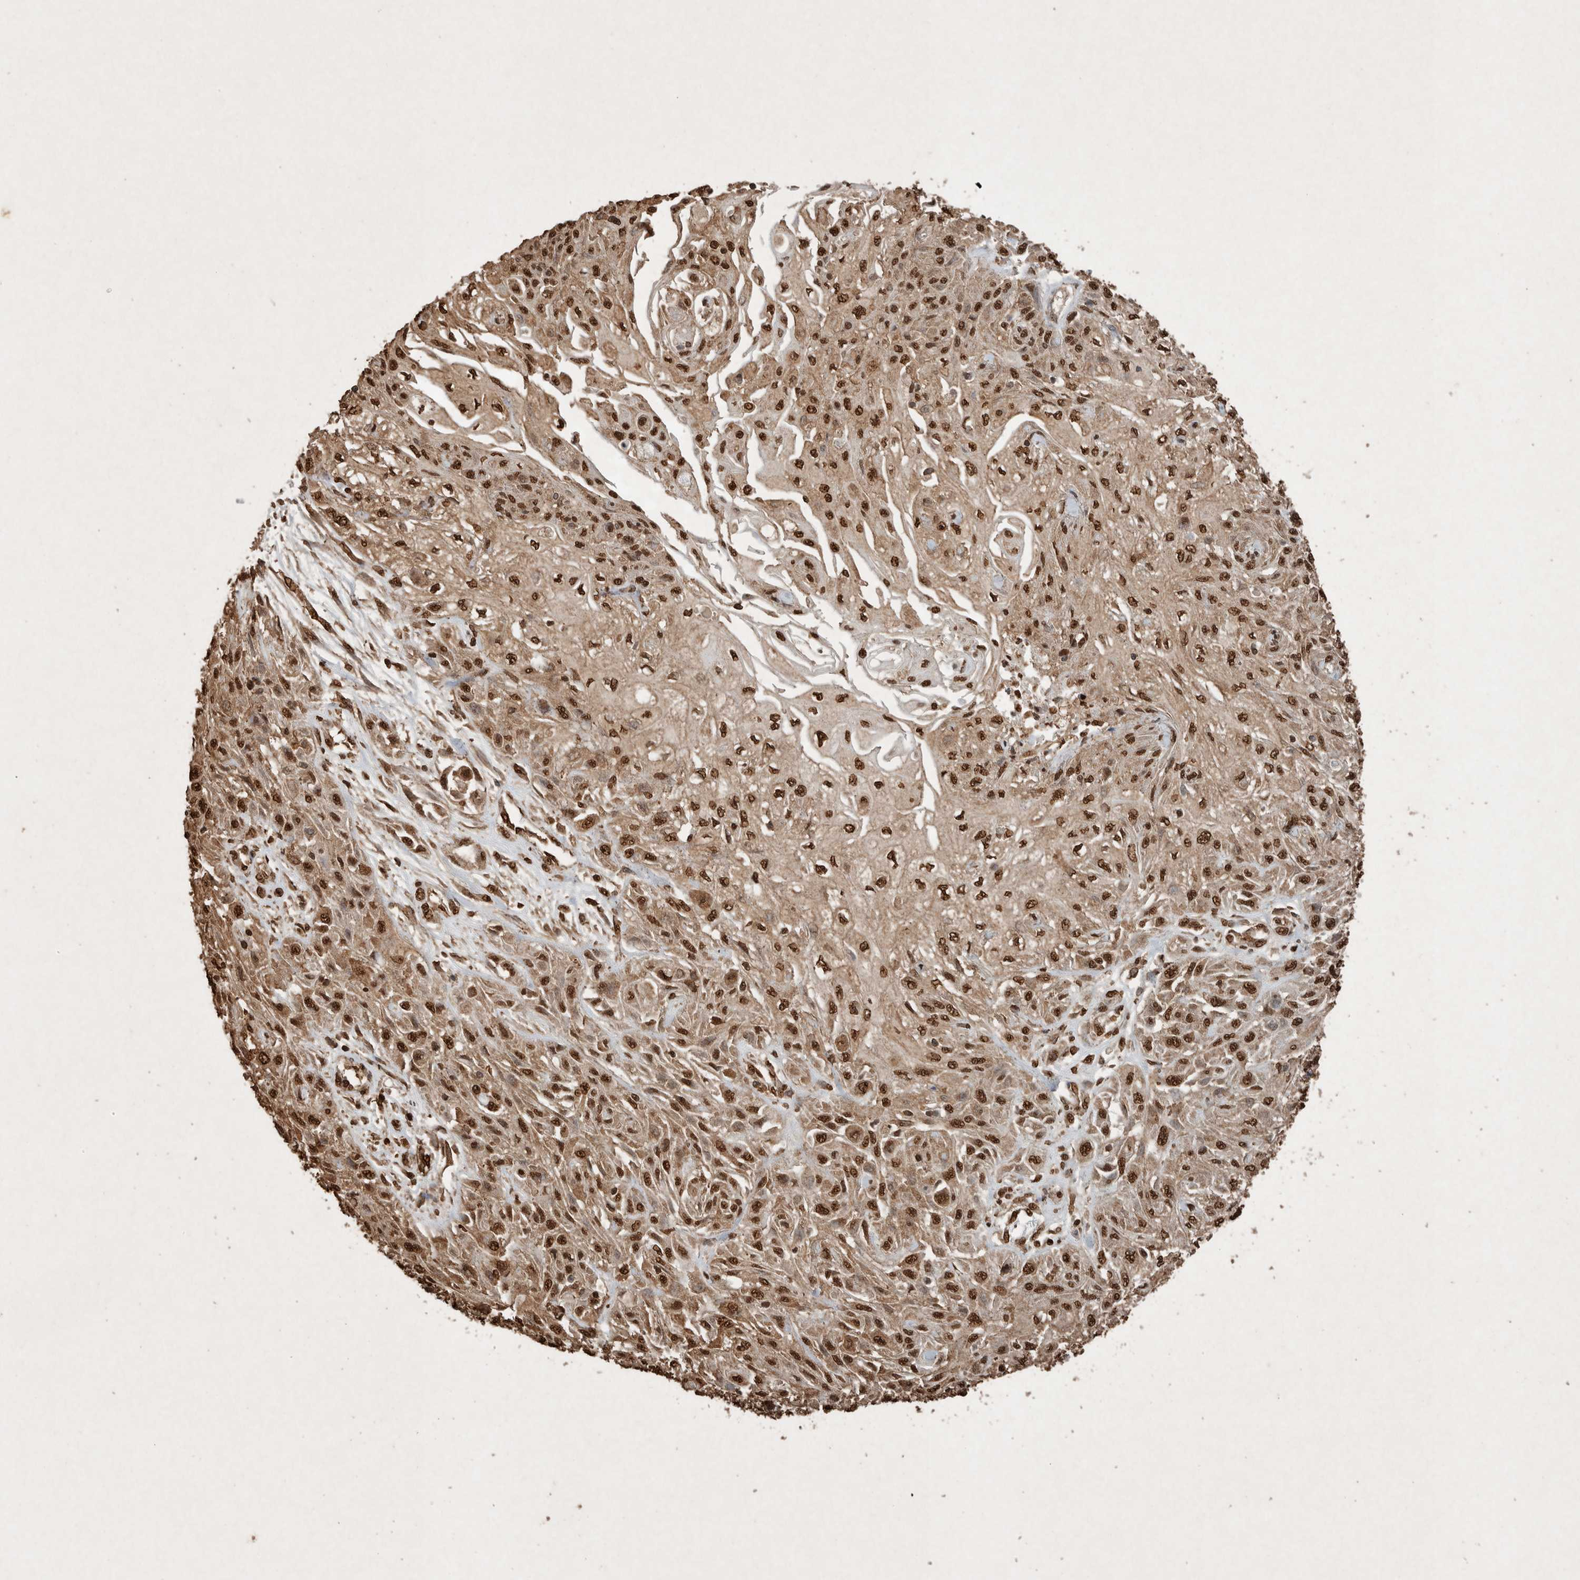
{"staining": {"intensity": "strong", "quantity": ">75%", "location": "cytoplasmic/membranous,nuclear"}, "tissue": "skin cancer", "cell_type": "Tumor cells", "image_type": "cancer", "snomed": [{"axis": "morphology", "description": "Squamous cell carcinoma, NOS"}, {"axis": "morphology", "description": "Squamous cell carcinoma, metastatic, NOS"}, {"axis": "topography", "description": "Skin"}, {"axis": "topography", "description": "Lymph node"}], "caption": "Protein staining of skin cancer (squamous cell carcinoma) tissue demonstrates strong cytoplasmic/membranous and nuclear expression in about >75% of tumor cells. (DAB = brown stain, brightfield microscopy at high magnification).", "gene": "FSTL3", "patient": {"sex": "male", "age": 75}}